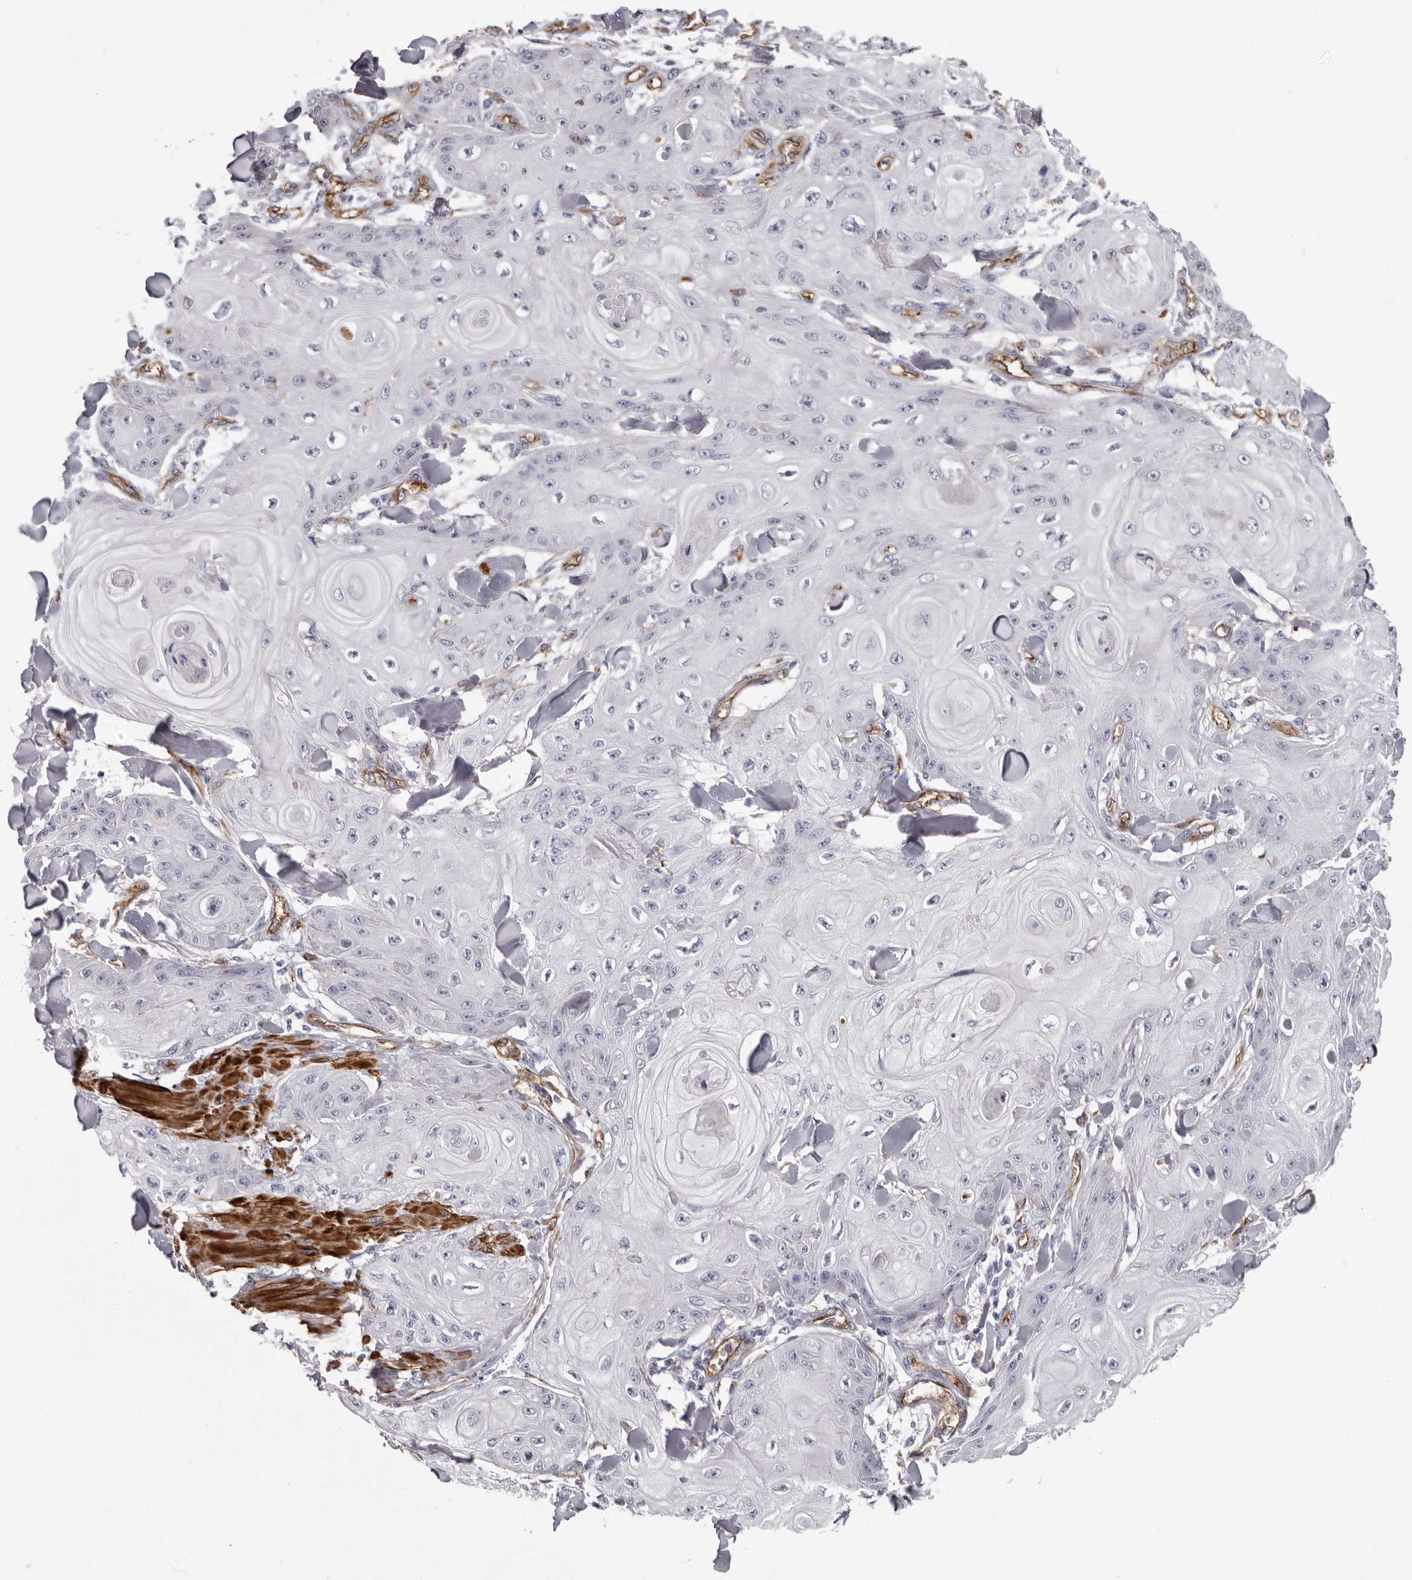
{"staining": {"intensity": "negative", "quantity": "none", "location": "none"}, "tissue": "skin cancer", "cell_type": "Tumor cells", "image_type": "cancer", "snomed": [{"axis": "morphology", "description": "Squamous cell carcinoma, NOS"}, {"axis": "topography", "description": "Skin"}], "caption": "This histopathology image is of skin squamous cell carcinoma stained with immunohistochemistry (IHC) to label a protein in brown with the nuclei are counter-stained blue. There is no expression in tumor cells.", "gene": "ADGRL4", "patient": {"sex": "male", "age": 74}}